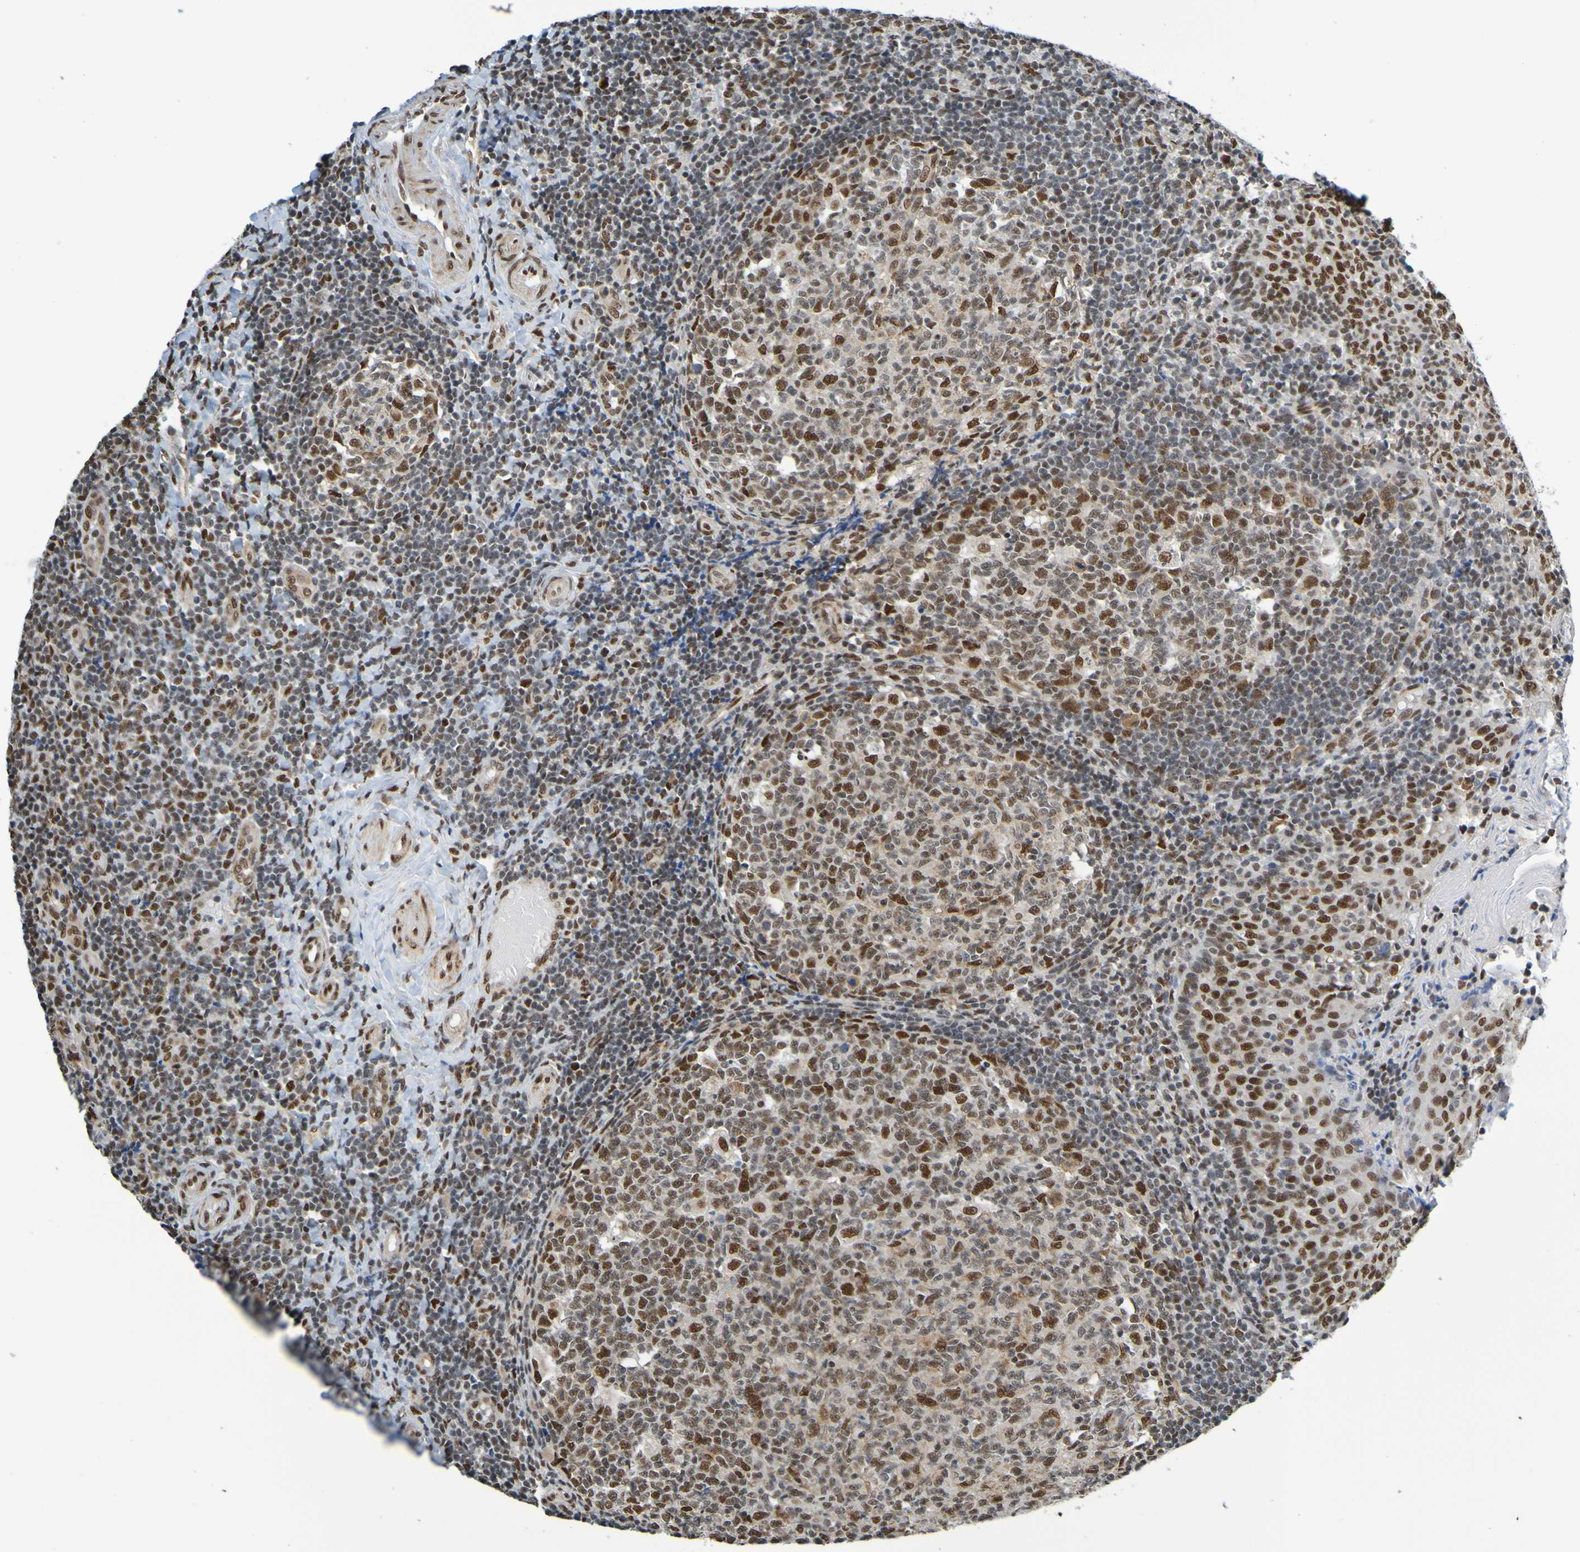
{"staining": {"intensity": "strong", "quantity": ">75%", "location": "nuclear"}, "tissue": "tonsil", "cell_type": "Germinal center cells", "image_type": "normal", "snomed": [{"axis": "morphology", "description": "Normal tissue, NOS"}, {"axis": "topography", "description": "Tonsil"}], "caption": "IHC of unremarkable tonsil exhibits high levels of strong nuclear positivity in about >75% of germinal center cells. The staining was performed using DAB to visualize the protein expression in brown, while the nuclei were stained in blue with hematoxylin (Magnification: 20x).", "gene": "HDAC2", "patient": {"sex": "female", "age": 19}}